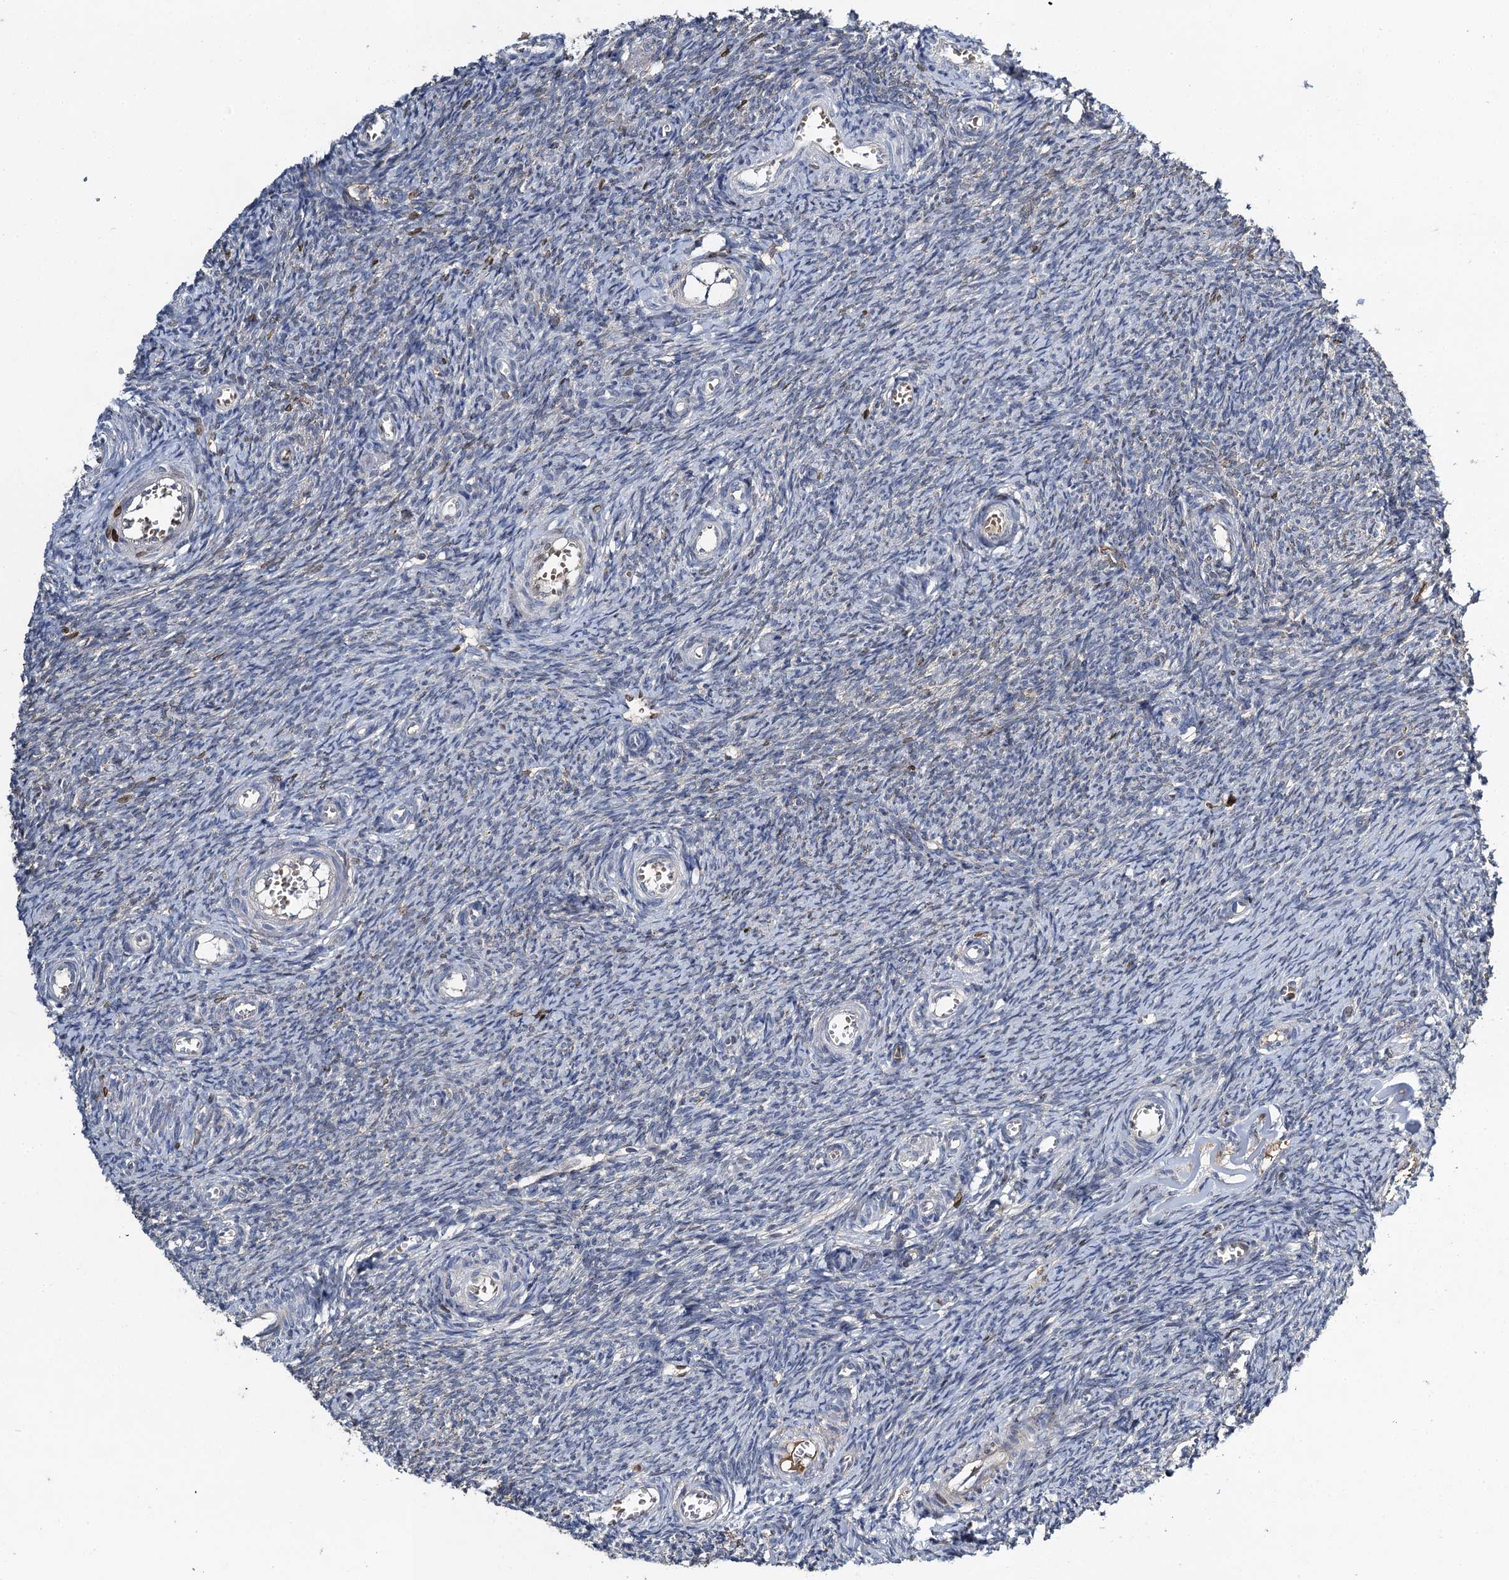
{"staining": {"intensity": "negative", "quantity": "none", "location": "none"}, "tissue": "ovary", "cell_type": "Ovarian stroma cells", "image_type": "normal", "snomed": [{"axis": "morphology", "description": "Normal tissue, NOS"}, {"axis": "topography", "description": "Ovary"}], "caption": "This is a photomicrograph of immunohistochemistry staining of unremarkable ovary, which shows no positivity in ovarian stroma cells.", "gene": "SLC11A2", "patient": {"sex": "female", "age": 44}}